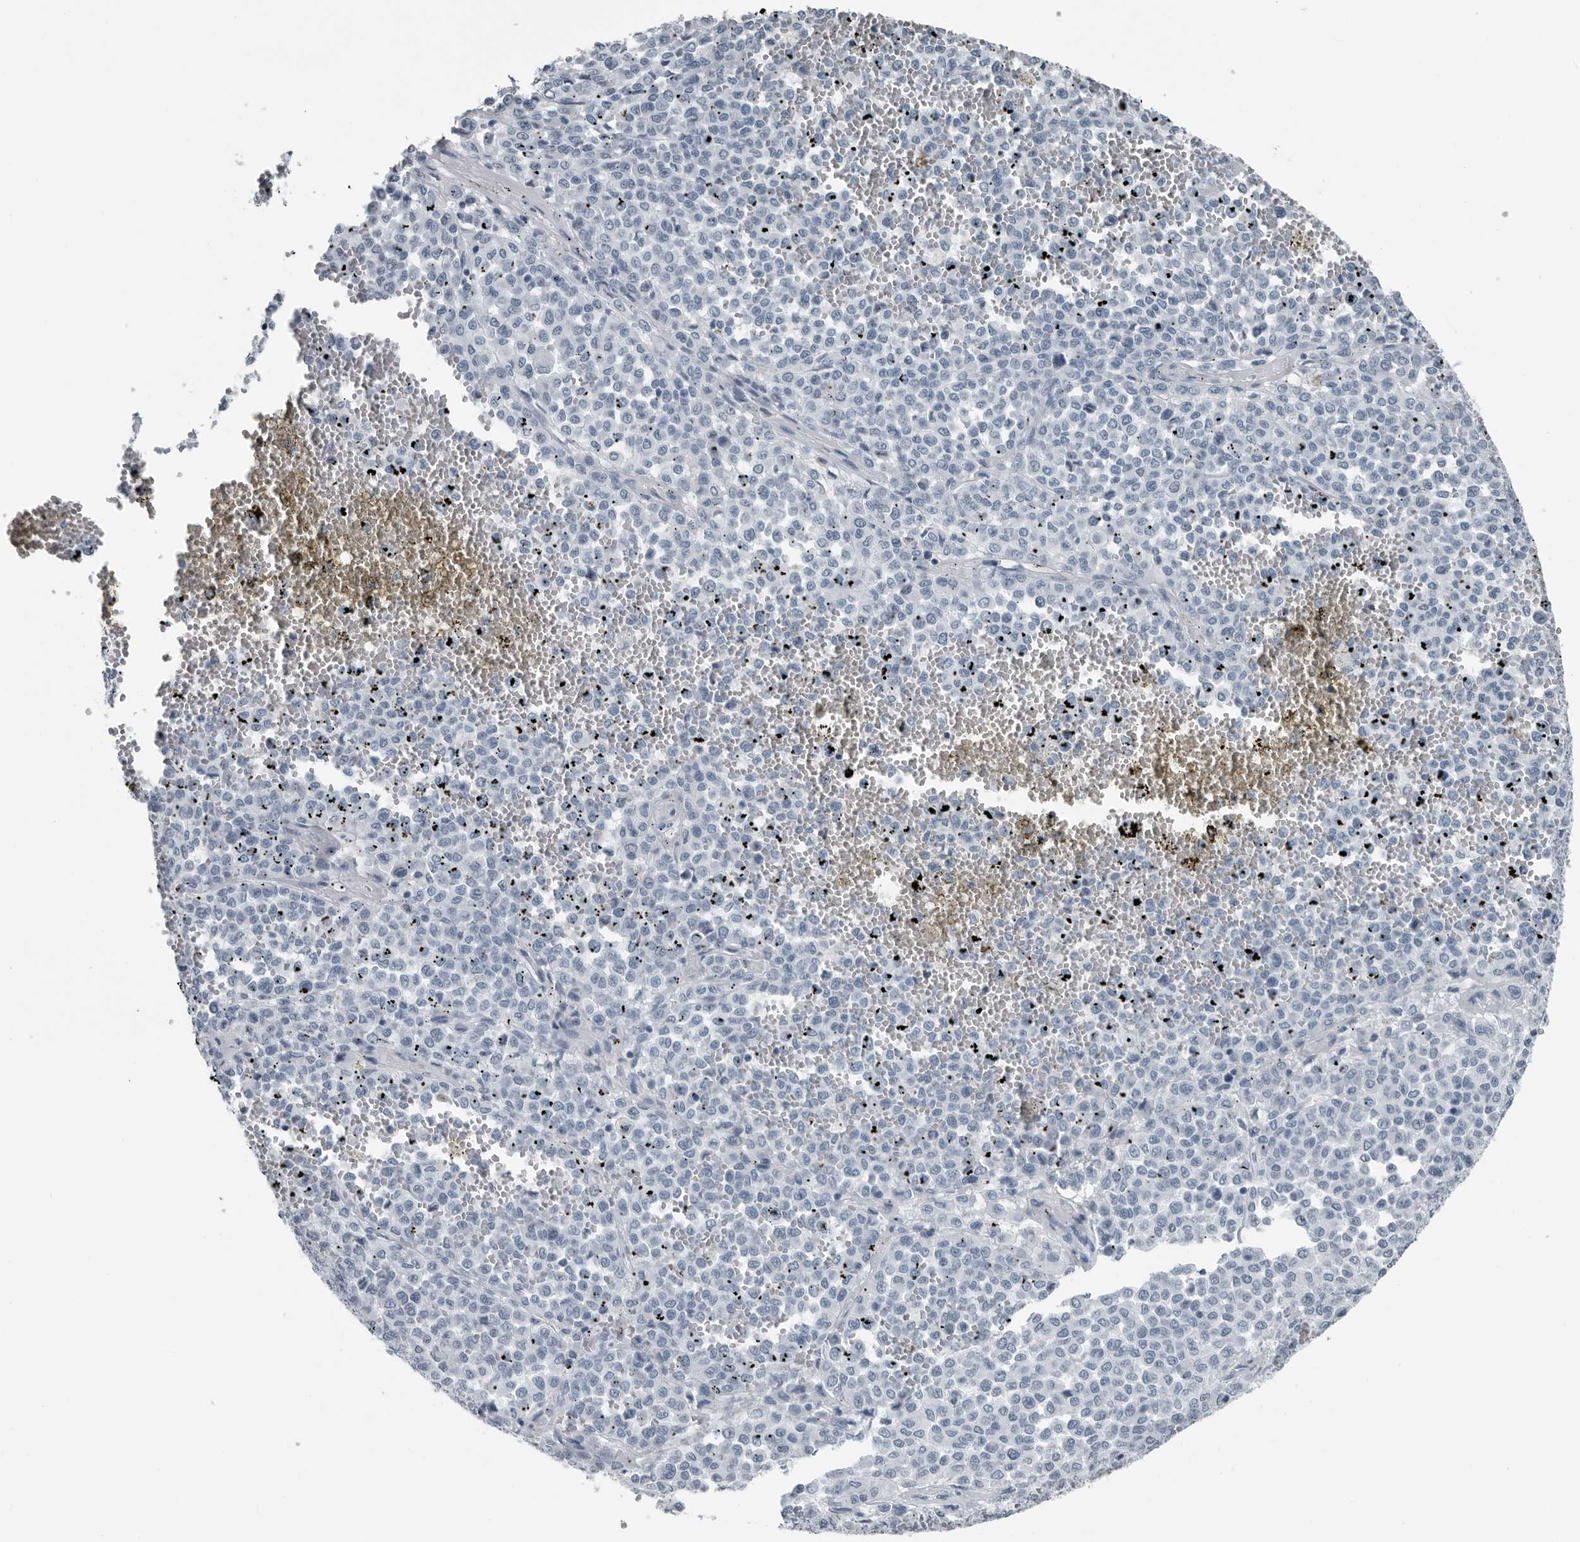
{"staining": {"intensity": "negative", "quantity": "none", "location": "none"}, "tissue": "melanoma", "cell_type": "Tumor cells", "image_type": "cancer", "snomed": [{"axis": "morphology", "description": "Malignant melanoma, Metastatic site"}, {"axis": "topography", "description": "Pancreas"}], "caption": "IHC of human malignant melanoma (metastatic site) shows no positivity in tumor cells.", "gene": "PRSS1", "patient": {"sex": "female", "age": 30}}